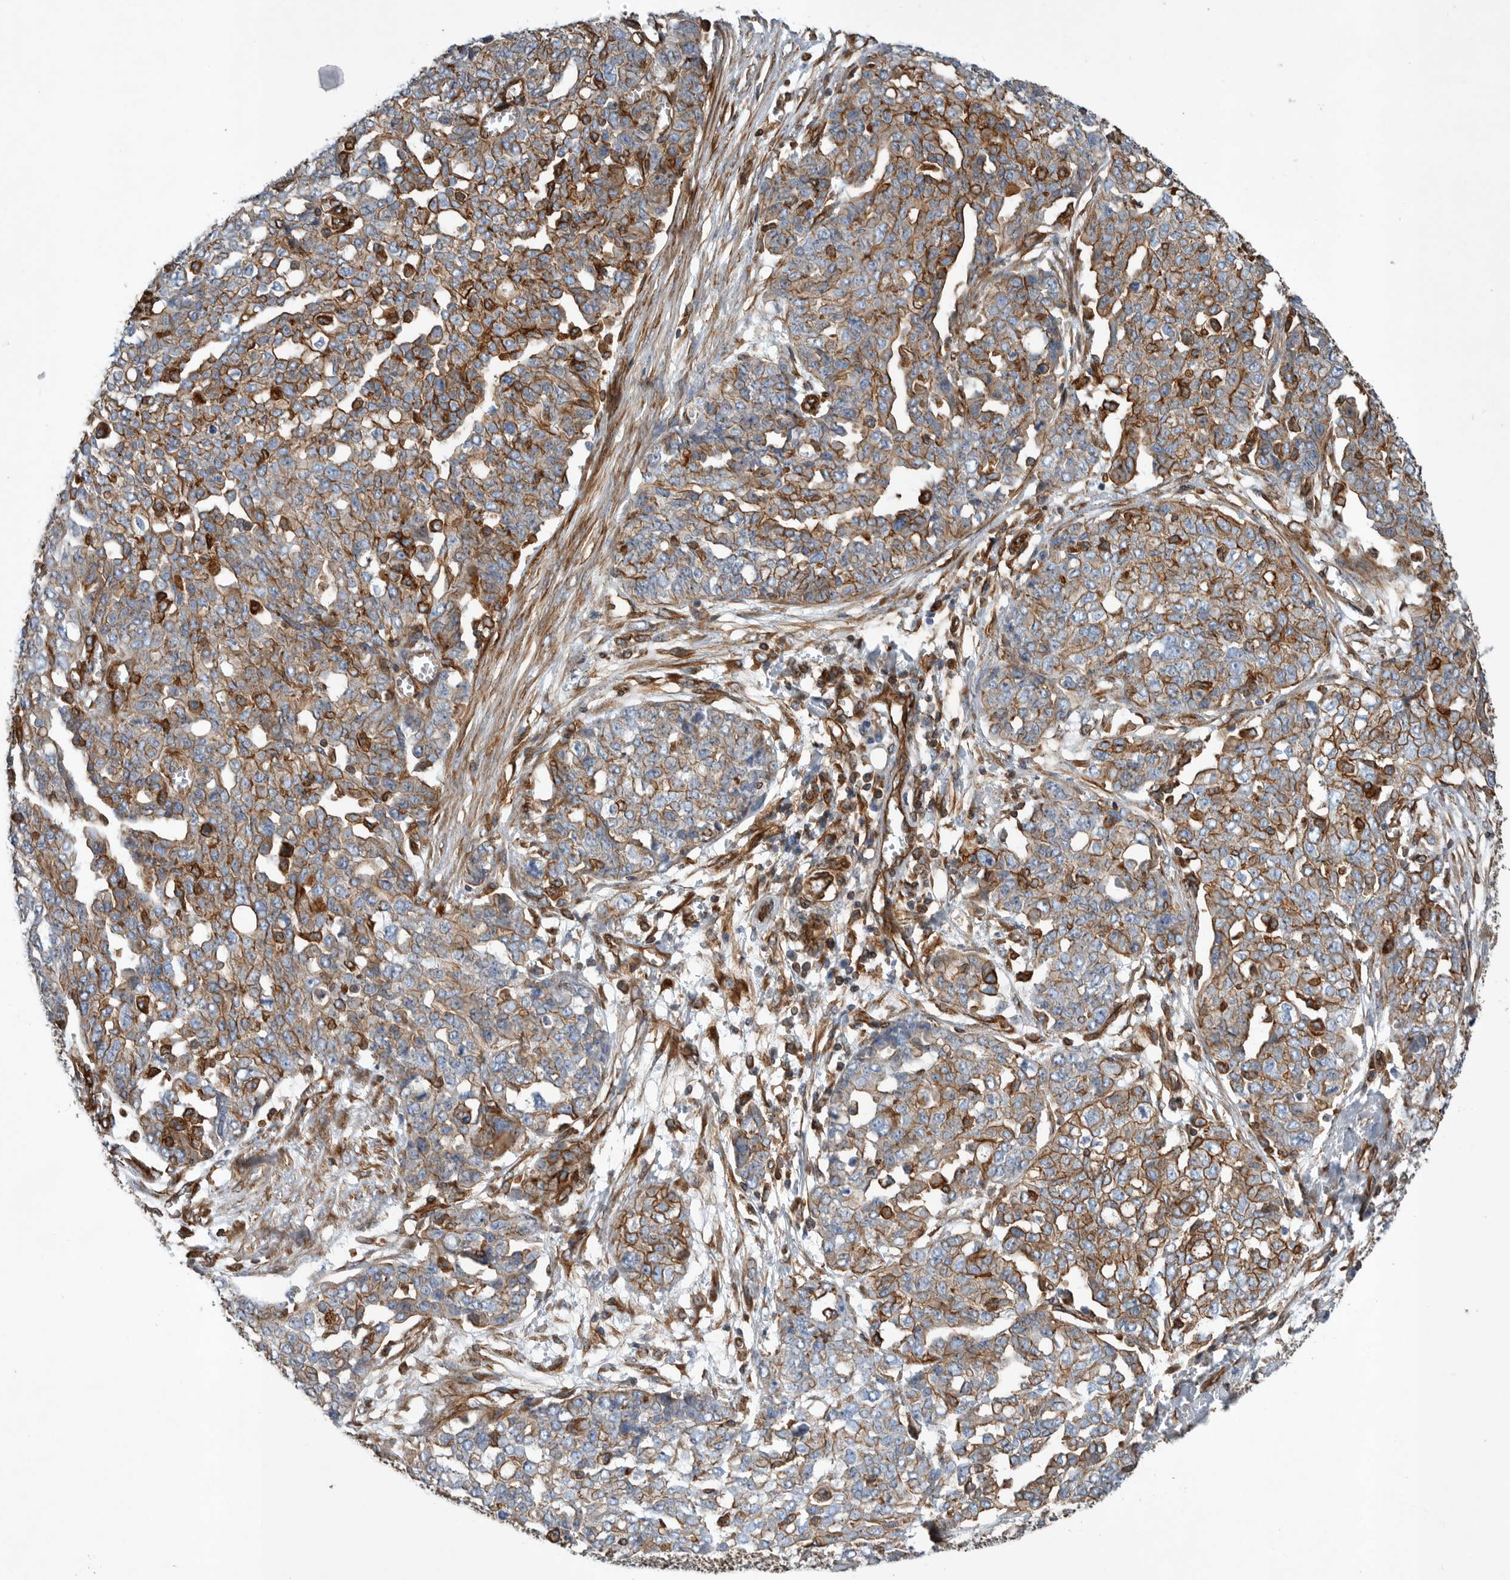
{"staining": {"intensity": "moderate", "quantity": "25%-75%", "location": "cytoplasmic/membranous"}, "tissue": "ovarian cancer", "cell_type": "Tumor cells", "image_type": "cancer", "snomed": [{"axis": "morphology", "description": "Cystadenocarcinoma, serous, NOS"}, {"axis": "topography", "description": "Soft tissue"}, {"axis": "topography", "description": "Ovary"}], "caption": "The immunohistochemical stain shows moderate cytoplasmic/membranous expression in tumor cells of ovarian serous cystadenocarcinoma tissue.", "gene": "PLEC", "patient": {"sex": "female", "age": 57}}